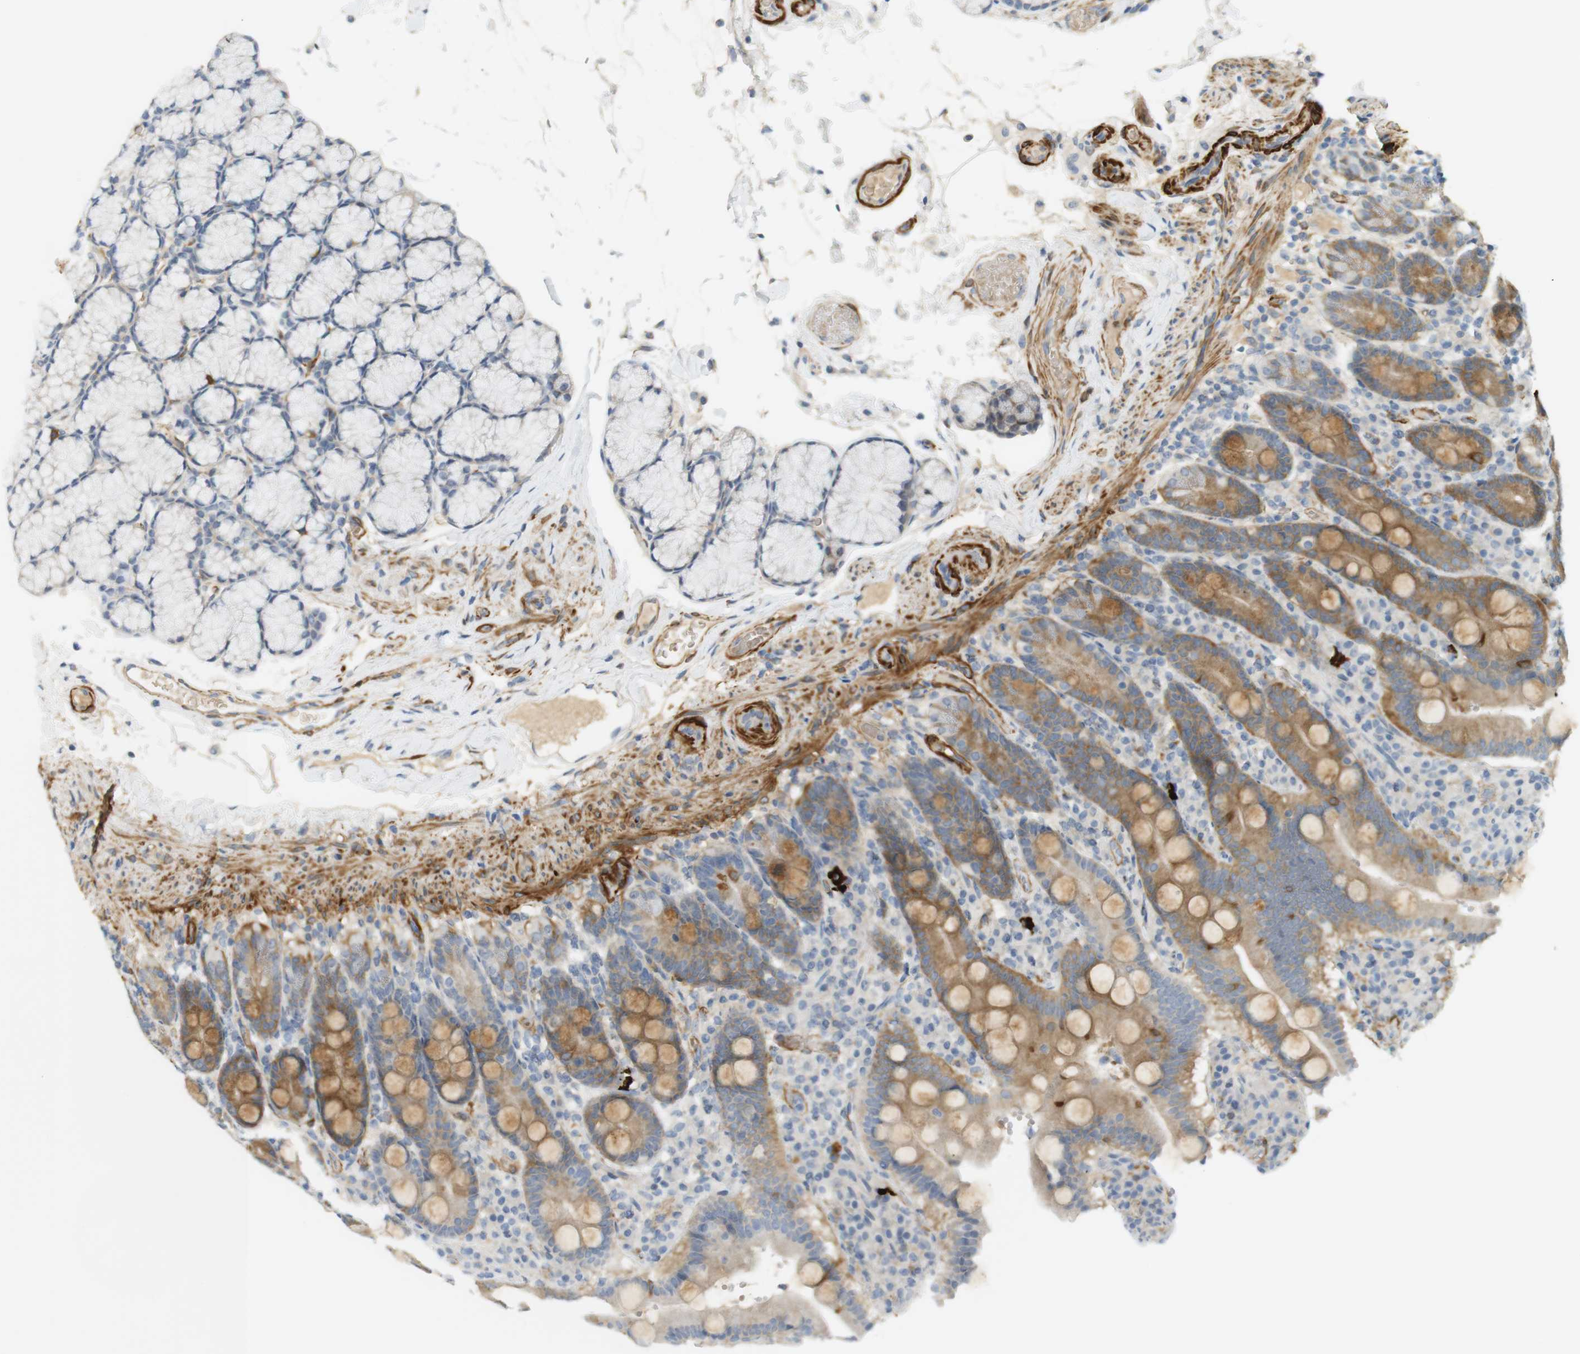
{"staining": {"intensity": "moderate", "quantity": ">75%", "location": "cytoplasmic/membranous"}, "tissue": "duodenum", "cell_type": "Glandular cells", "image_type": "normal", "snomed": [{"axis": "morphology", "description": "Normal tissue, NOS"}, {"axis": "topography", "description": "Small intestine, NOS"}], "caption": "Immunohistochemistry (IHC) histopathology image of unremarkable duodenum: duodenum stained using immunohistochemistry exhibits medium levels of moderate protein expression localized specifically in the cytoplasmic/membranous of glandular cells, appearing as a cytoplasmic/membranous brown color.", "gene": "PDE3A", "patient": {"sex": "female", "age": 71}}